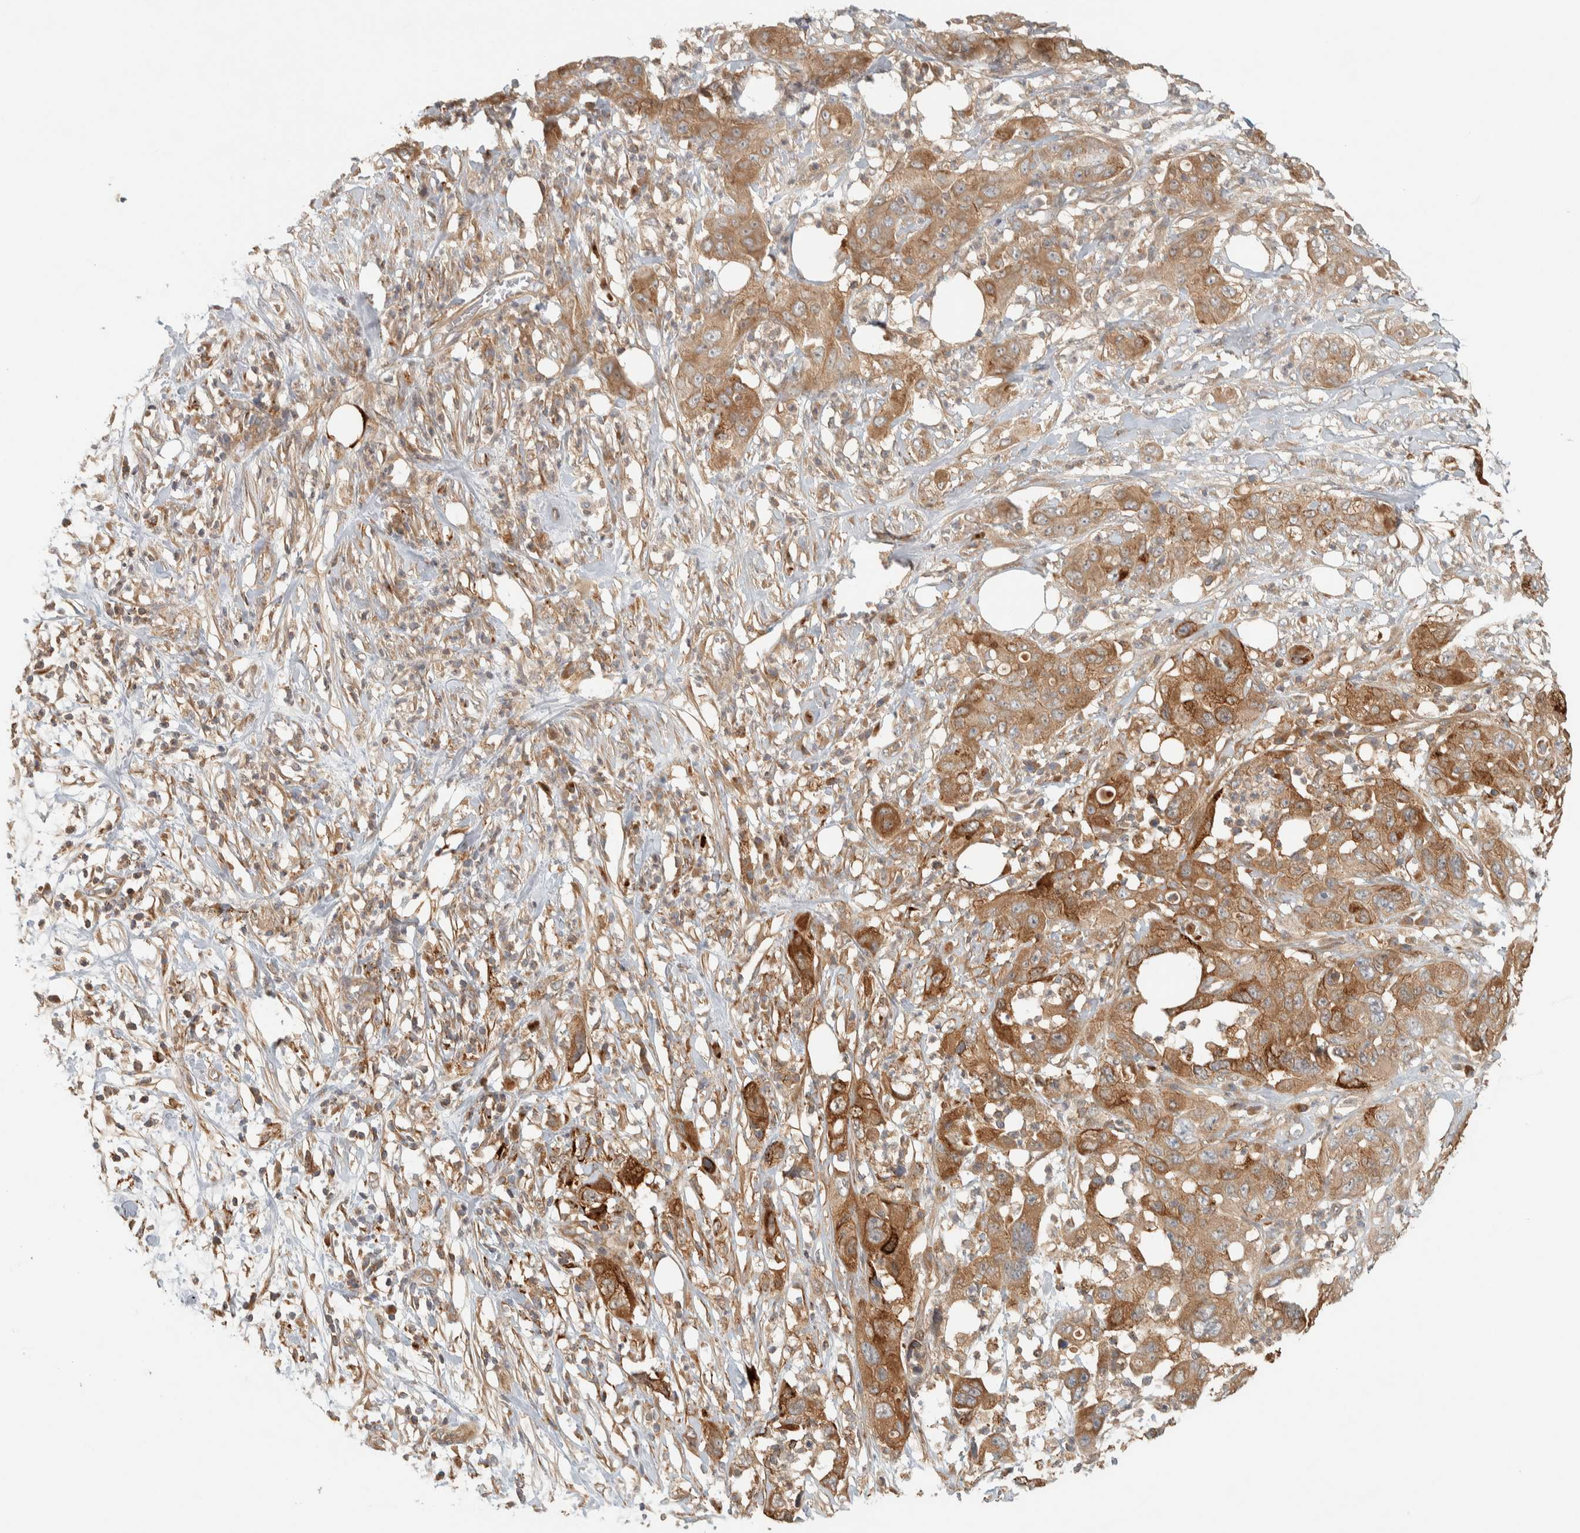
{"staining": {"intensity": "moderate", "quantity": ">75%", "location": "cytoplasmic/membranous"}, "tissue": "pancreatic cancer", "cell_type": "Tumor cells", "image_type": "cancer", "snomed": [{"axis": "morphology", "description": "Adenocarcinoma, NOS"}, {"axis": "topography", "description": "Pancreas"}], "caption": "Pancreatic adenocarcinoma stained with IHC reveals moderate cytoplasmic/membranous positivity in approximately >75% of tumor cells.", "gene": "FAM167A", "patient": {"sex": "female", "age": 78}}